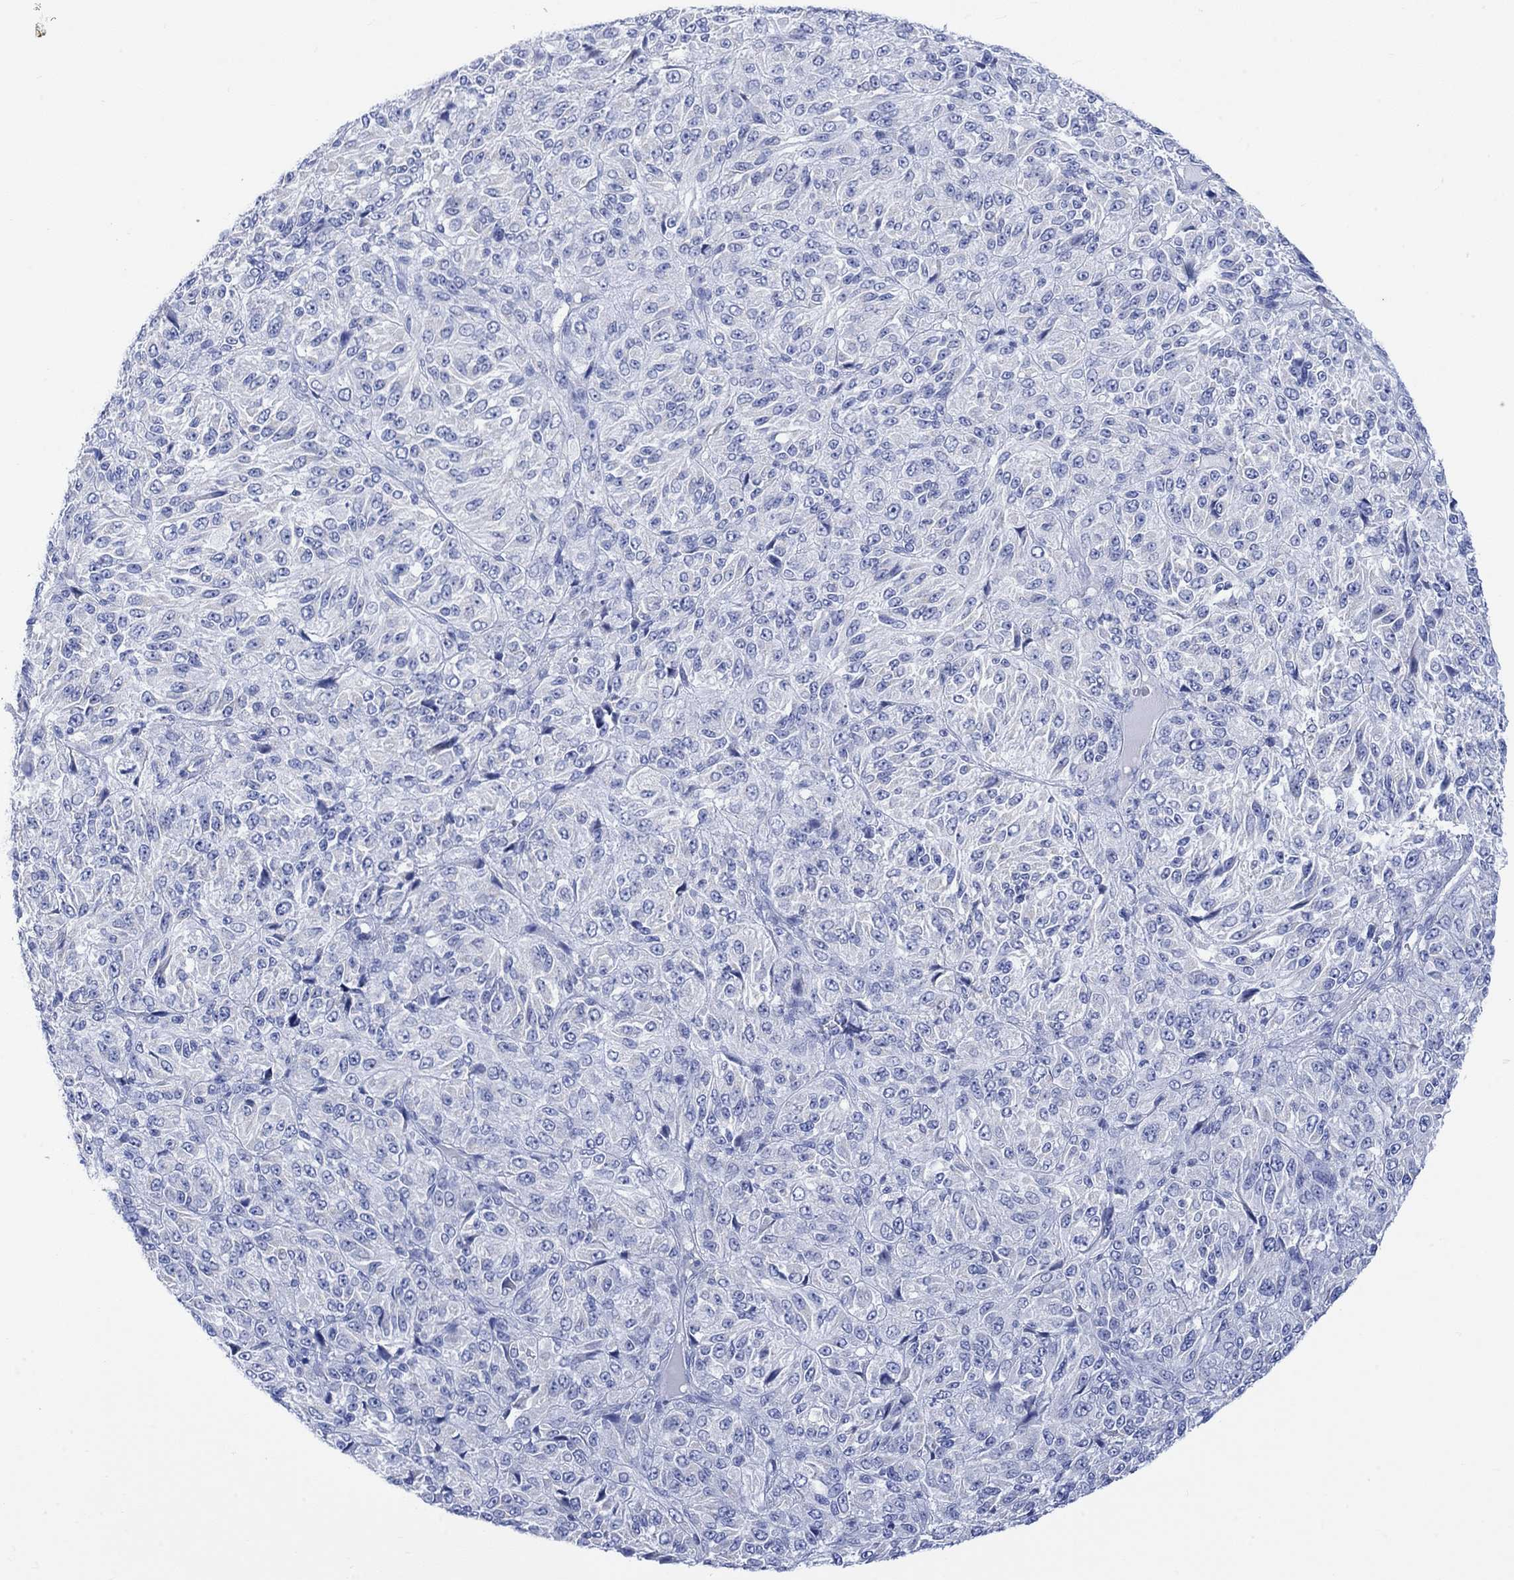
{"staining": {"intensity": "negative", "quantity": "none", "location": "none"}, "tissue": "melanoma", "cell_type": "Tumor cells", "image_type": "cancer", "snomed": [{"axis": "morphology", "description": "Malignant melanoma, Metastatic site"}, {"axis": "topography", "description": "Brain"}], "caption": "Tumor cells are negative for protein expression in human malignant melanoma (metastatic site). (Immunohistochemistry, brightfield microscopy, high magnification).", "gene": "CALCA", "patient": {"sex": "female", "age": 56}}